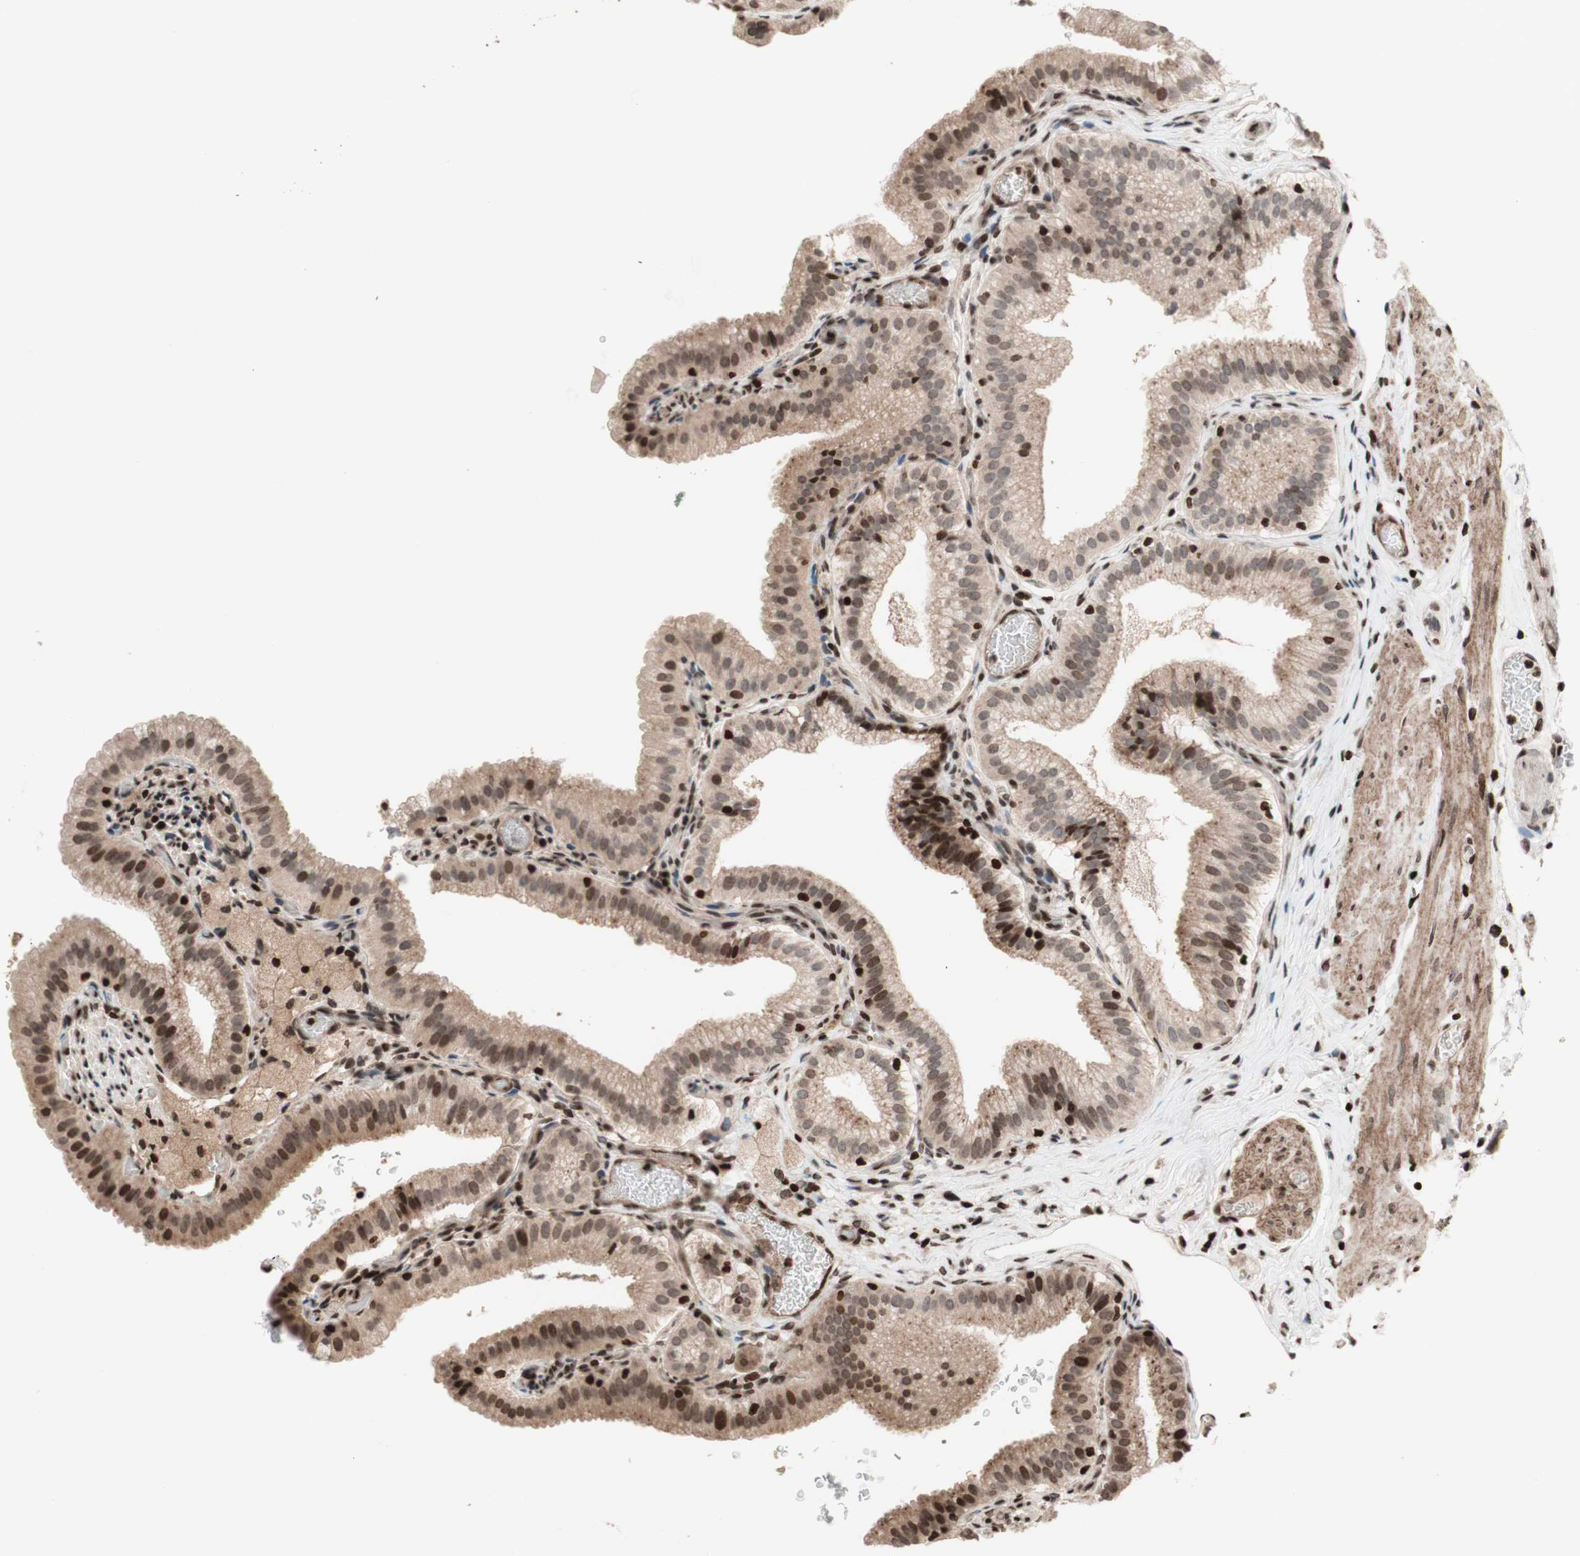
{"staining": {"intensity": "moderate", "quantity": ">75%", "location": "cytoplasmic/membranous,nuclear"}, "tissue": "gallbladder", "cell_type": "Glandular cells", "image_type": "normal", "snomed": [{"axis": "morphology", "description": "Normal tissue, NOS"}, {"axis": "topography", "description": "Gallbladder"}], "caption": "An image of human gallbladder stained for a protein exhibits moderate cytoplasmic/membranous,nuclear brown staining in glandular cells.", "gene": "POLA1", "patient": {"sex": "male", "age": 54}}